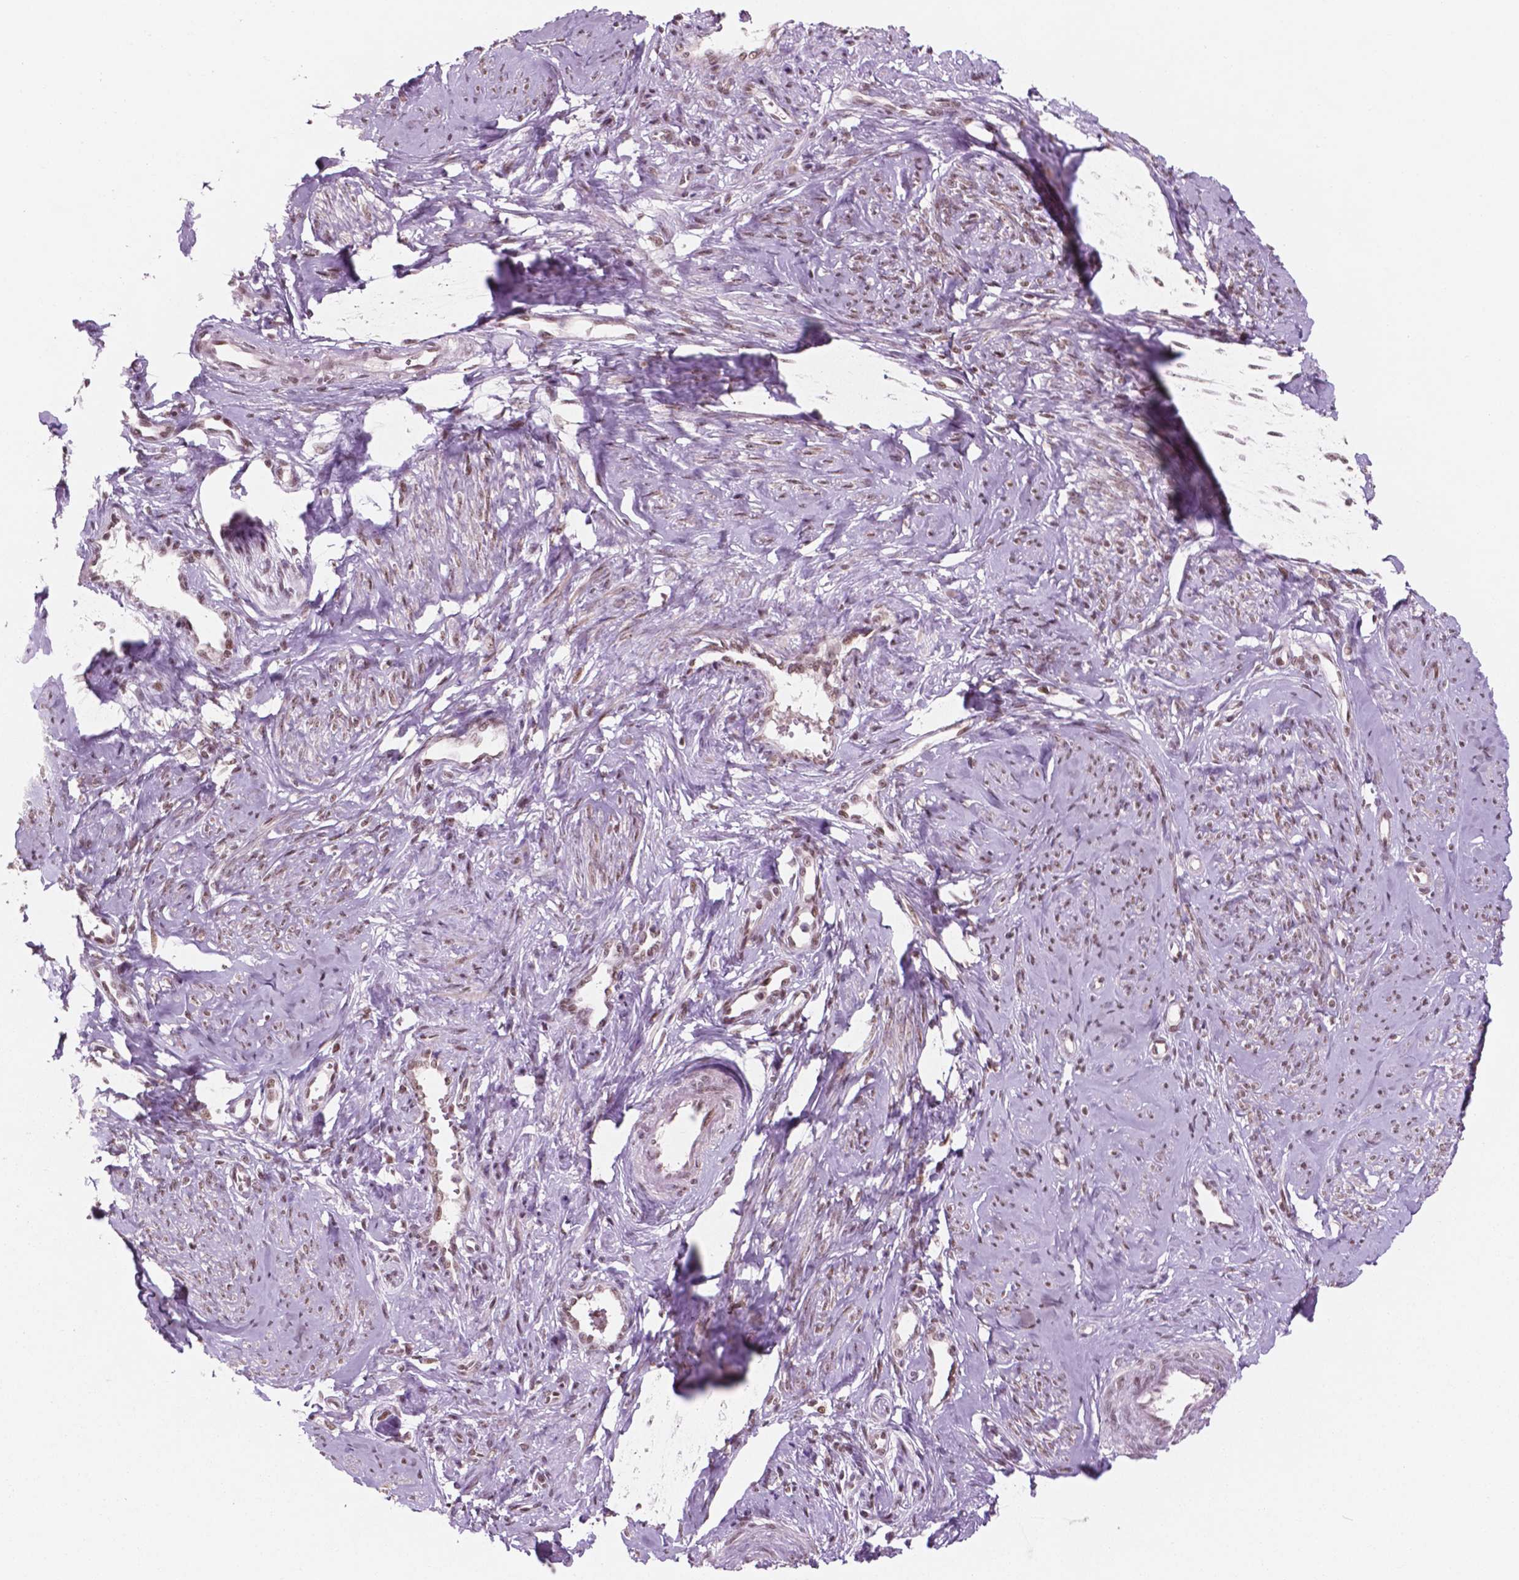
{"staining": {"intensity": "moderate", "quantity": ">75%", "location": "nuclear"}, "tissue": "smooth muscle", "cell_type": "Smooth muscle cells", "image_type": "normal", "snomed": [{"axis": "morphology", "description": "Normal tissue, NOS"}, {"axis": "topography", "description": "Smooth muscle"}], "caption": "IHC (DAB (3,3'-diaminobenzidine)) staining of benign smooth muscle reveals moderate nuclear protein positivity in about >75% of smooth muscle cells. (Stains: DAB (3,3'-diaminobenzidine) in brown, nuclei in blue, Microscopy: brightfield microscopy at high magnification).", "gene": "POLR2E", "patient": {"sex": "female", "age": 48}}